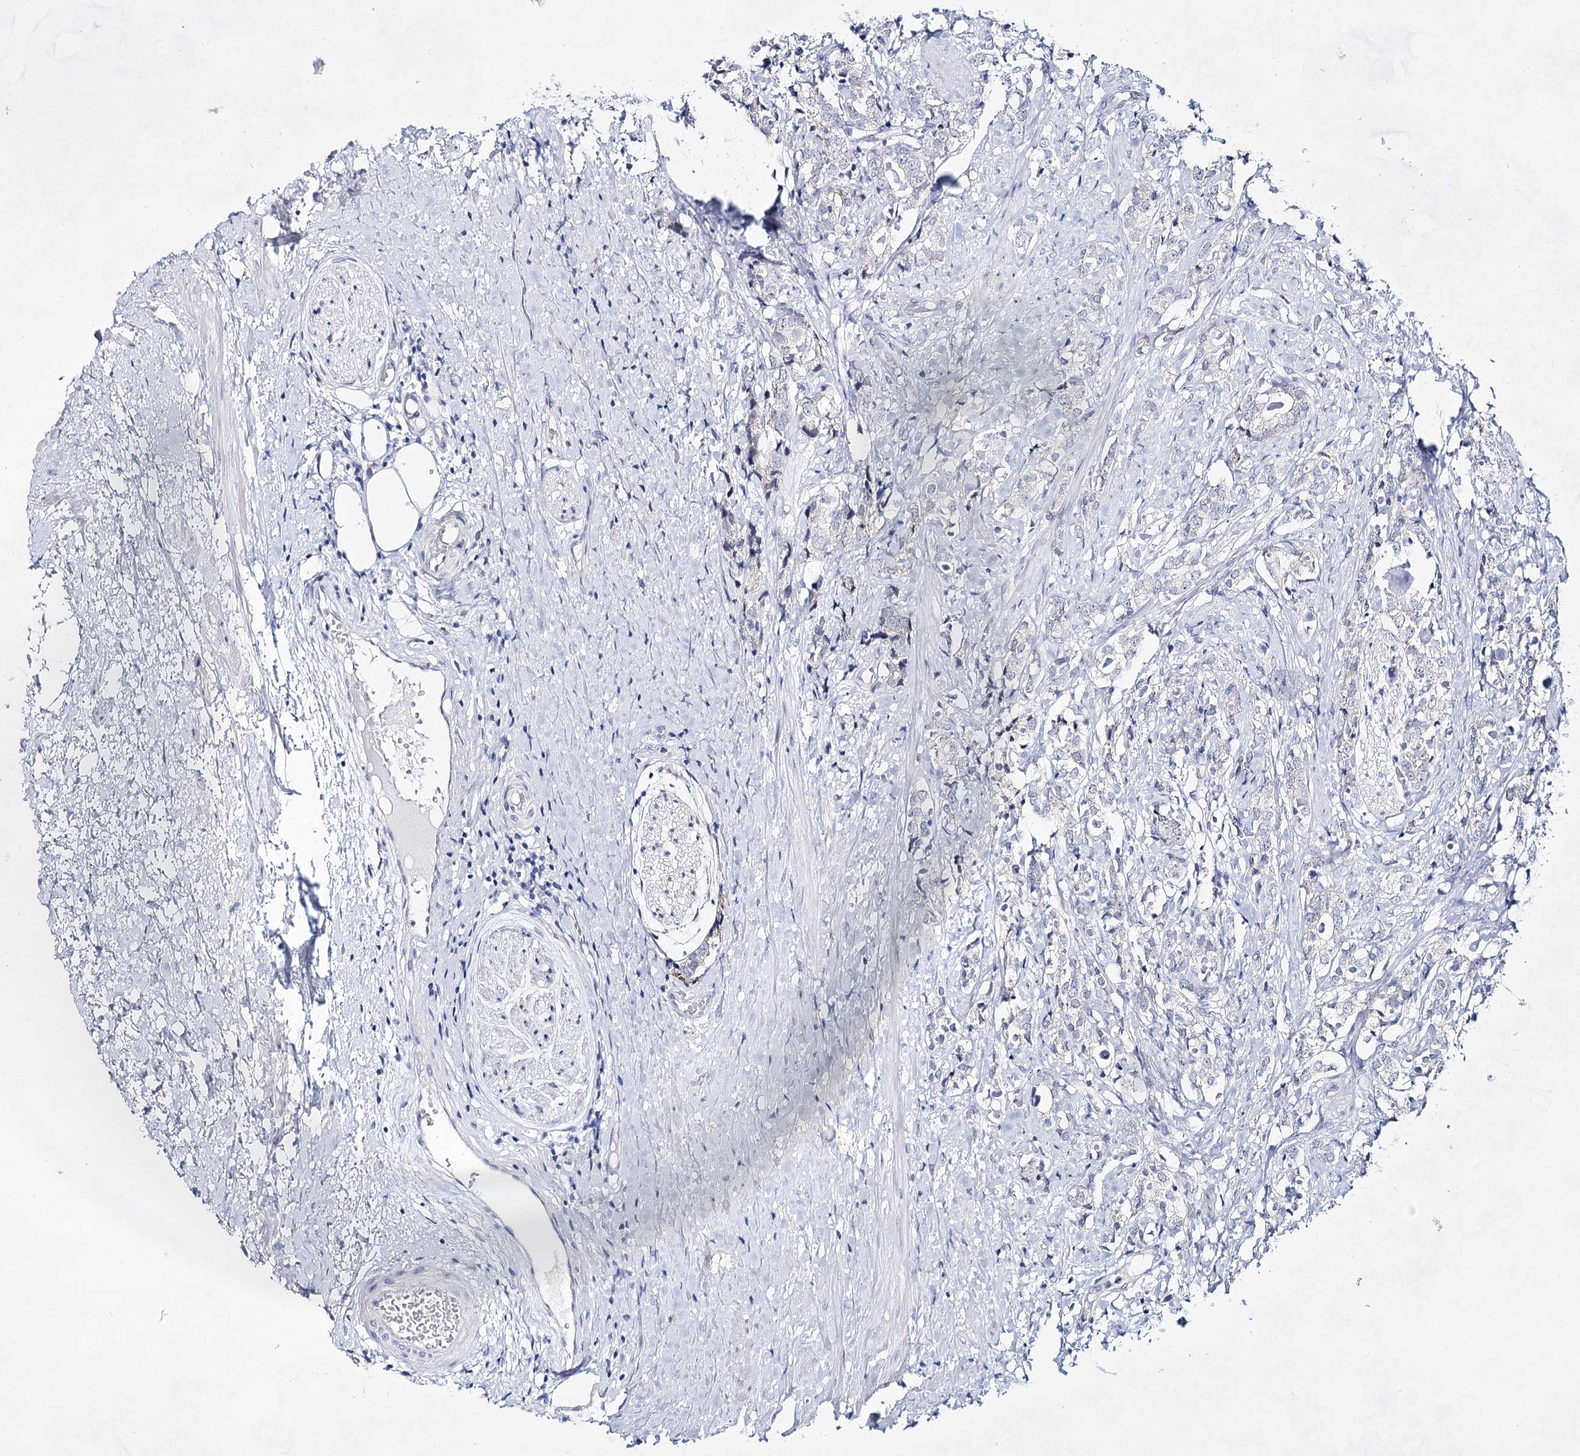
{"staining": {"intensity": "negative", "quantity": "none", "location": "none"}, "tissue": "prostate cancer", "cell_type": "Tumor cells", "image_type": "cancer", "snomed": [{"axis": "morphology", "description": "Adenocarcinoma, High grade"}, {"axis": "topography", "description": "Prostate"}], "caption": "Immunohistochemical staining of human prostate cancer exhibits no significant positivity in tumor cells. The staining is performed using DAB brown chromogen with nuclei counter-stained in using hematoxylin.", "gene": "BPHL", "patient": {"sex": "male", "age": 69}}